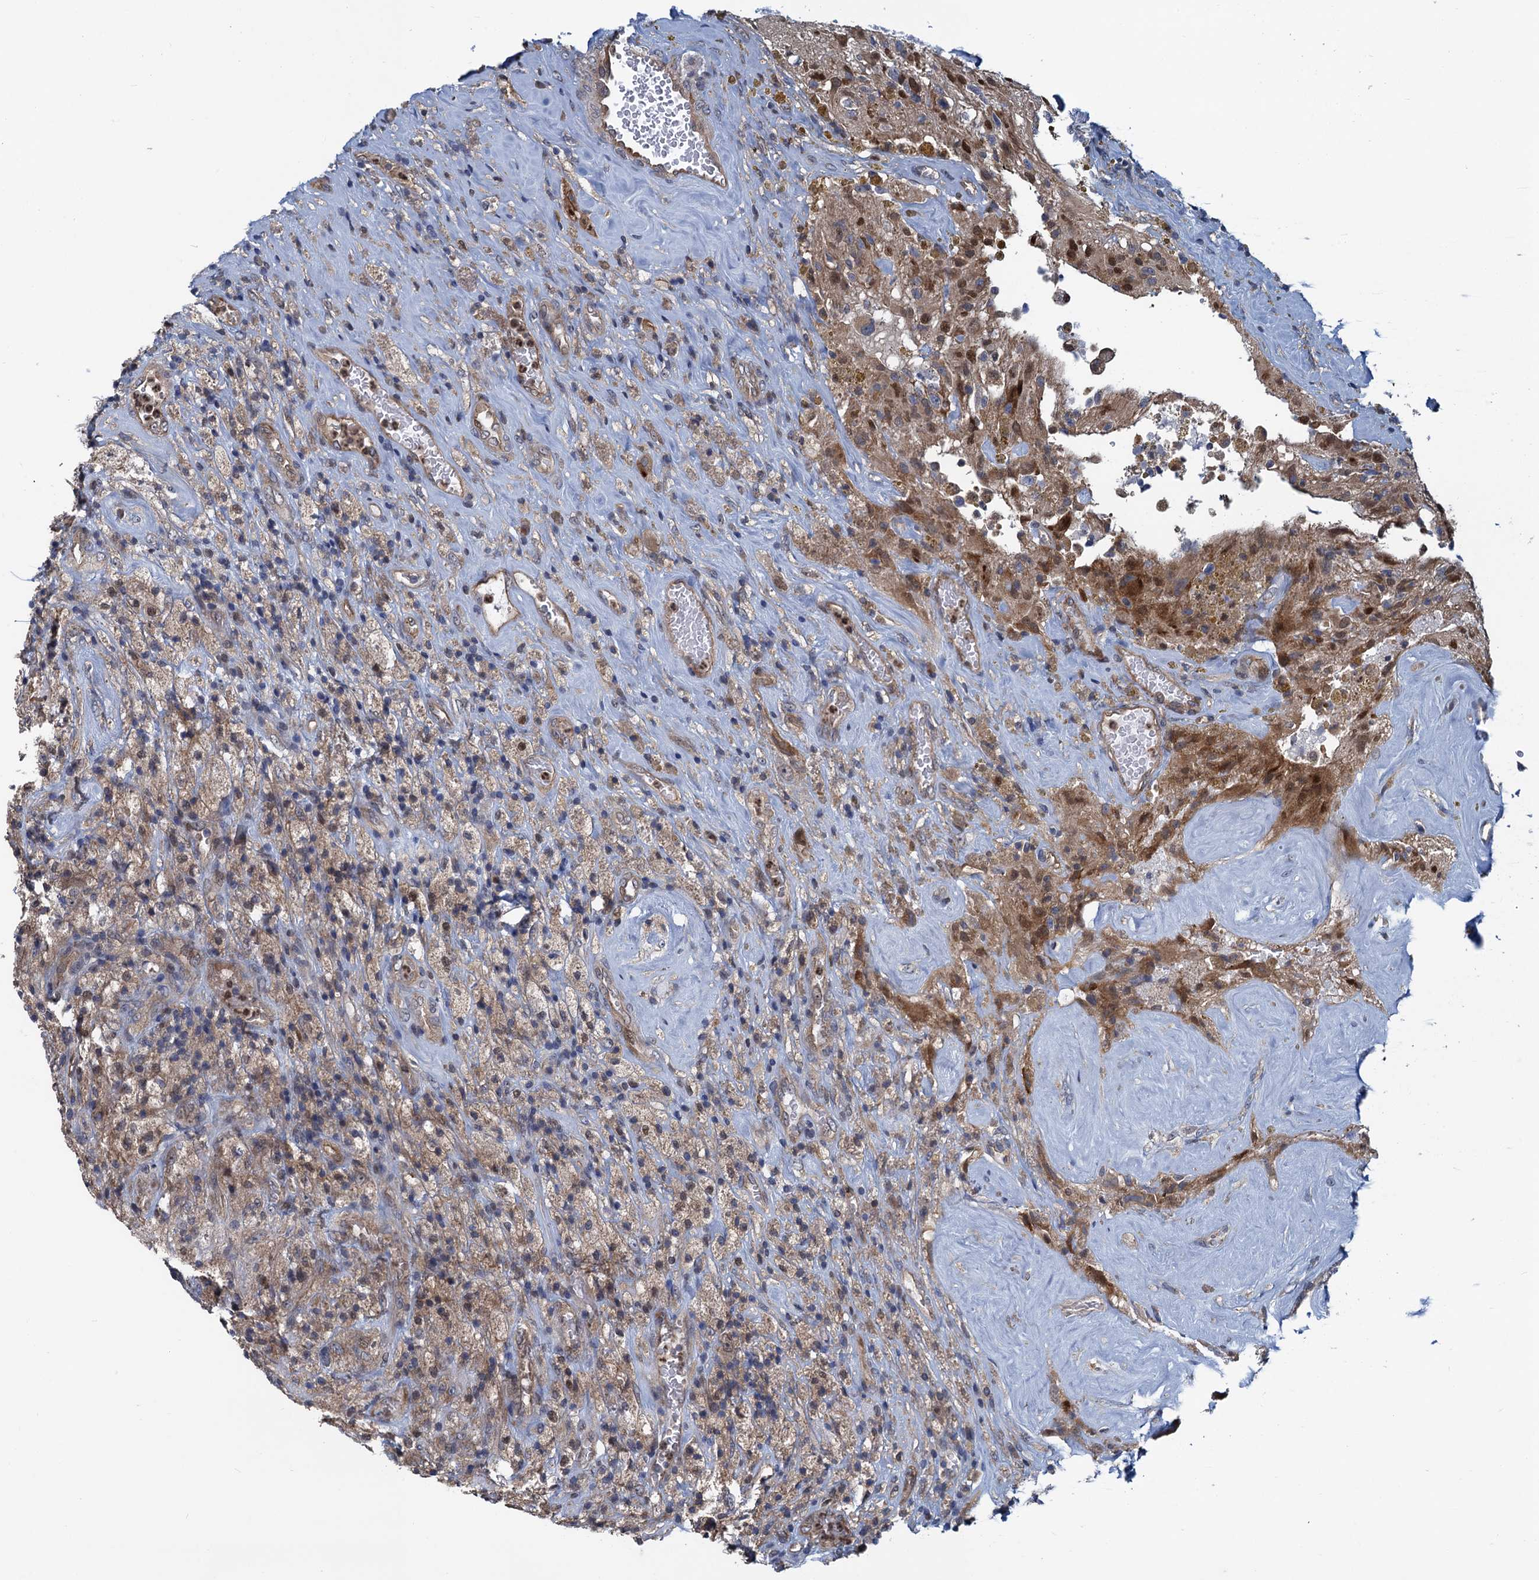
{"staining": {"intensity": "moderate", "quantity": ">75%", "location": "cytoplasmic/membranous,nuclear"}, "tissue": "glioma", "cell_type": "Tumor cells", "image_type": "cancer", "snomed": [{"axis": "morphology", "description": "Glioma, malignant, High grade"}, {"axis": "topography", "description": "Brain"}], "caption": "Immunohistochemical staining of malignant glioma (high-grade) exhibits medium levels of moderate cytoplasmic/membranous and nuclear positivity in about >75% of tumor cells. (IHC, brightfield microscopy, high magnification).", "gene": "RNF125", "patient": {"sex": "male", "age": 69}}